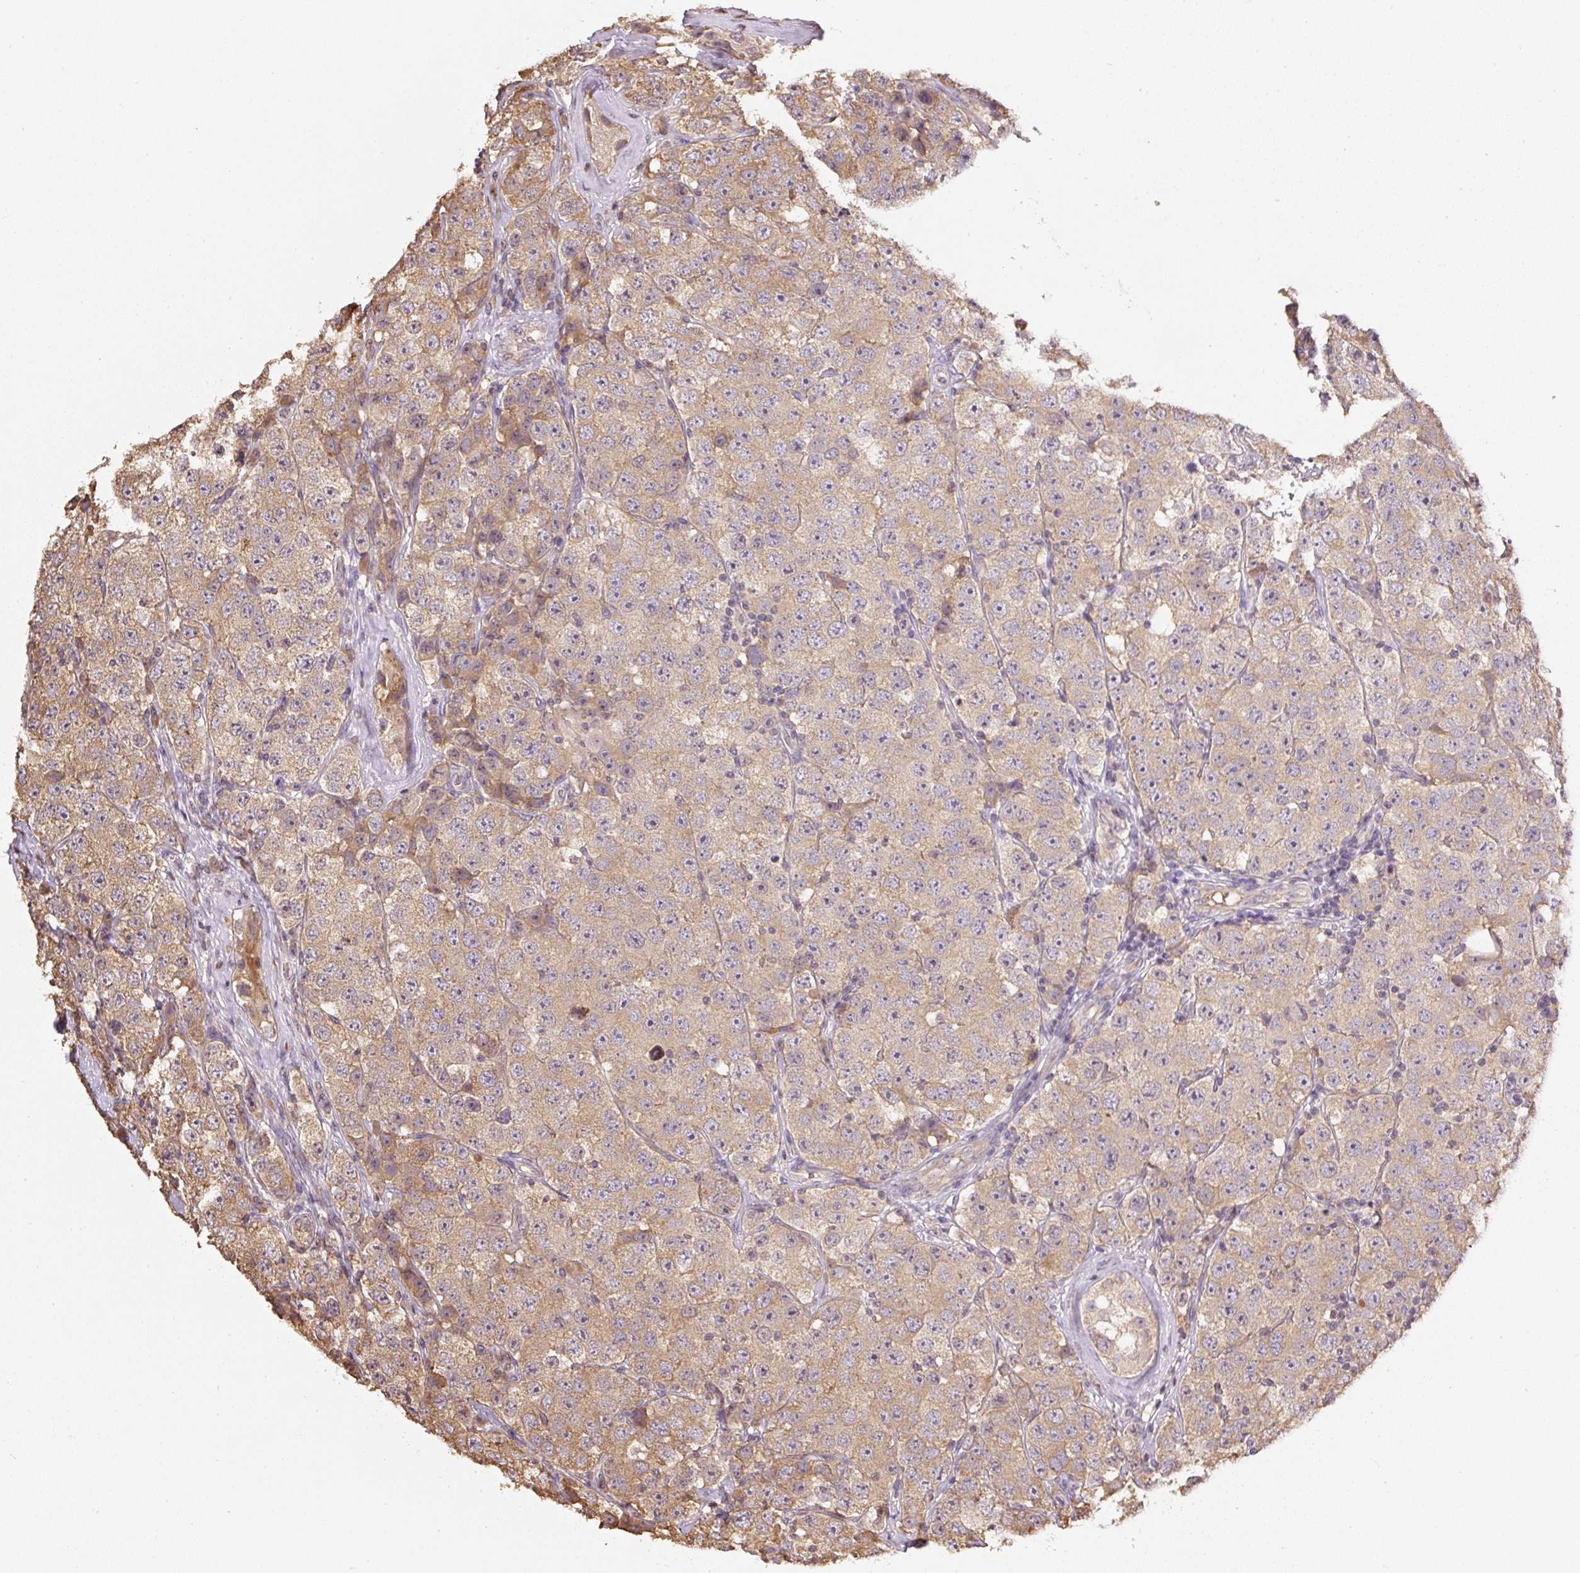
{"staining": {"intensity": "weak", "quantity": ">75%", "location": "cytoplasmic/membranous"}, "tissue": "testis cancer", "cell_type": "Tumor cells", "image_type": "cancer", "snomed": [{"axis": "morphology", "description": "Seminoma, NOS"}, {"axis": "topography", "description": "Testis"}], "caption": "Tumor cells display low levels of weak cytoplasmic/membranous expression in approximately >75% of cells in testis seminoma.", "gene": "TMEM170B", "patient": {"sex": "male", "age": 28}}